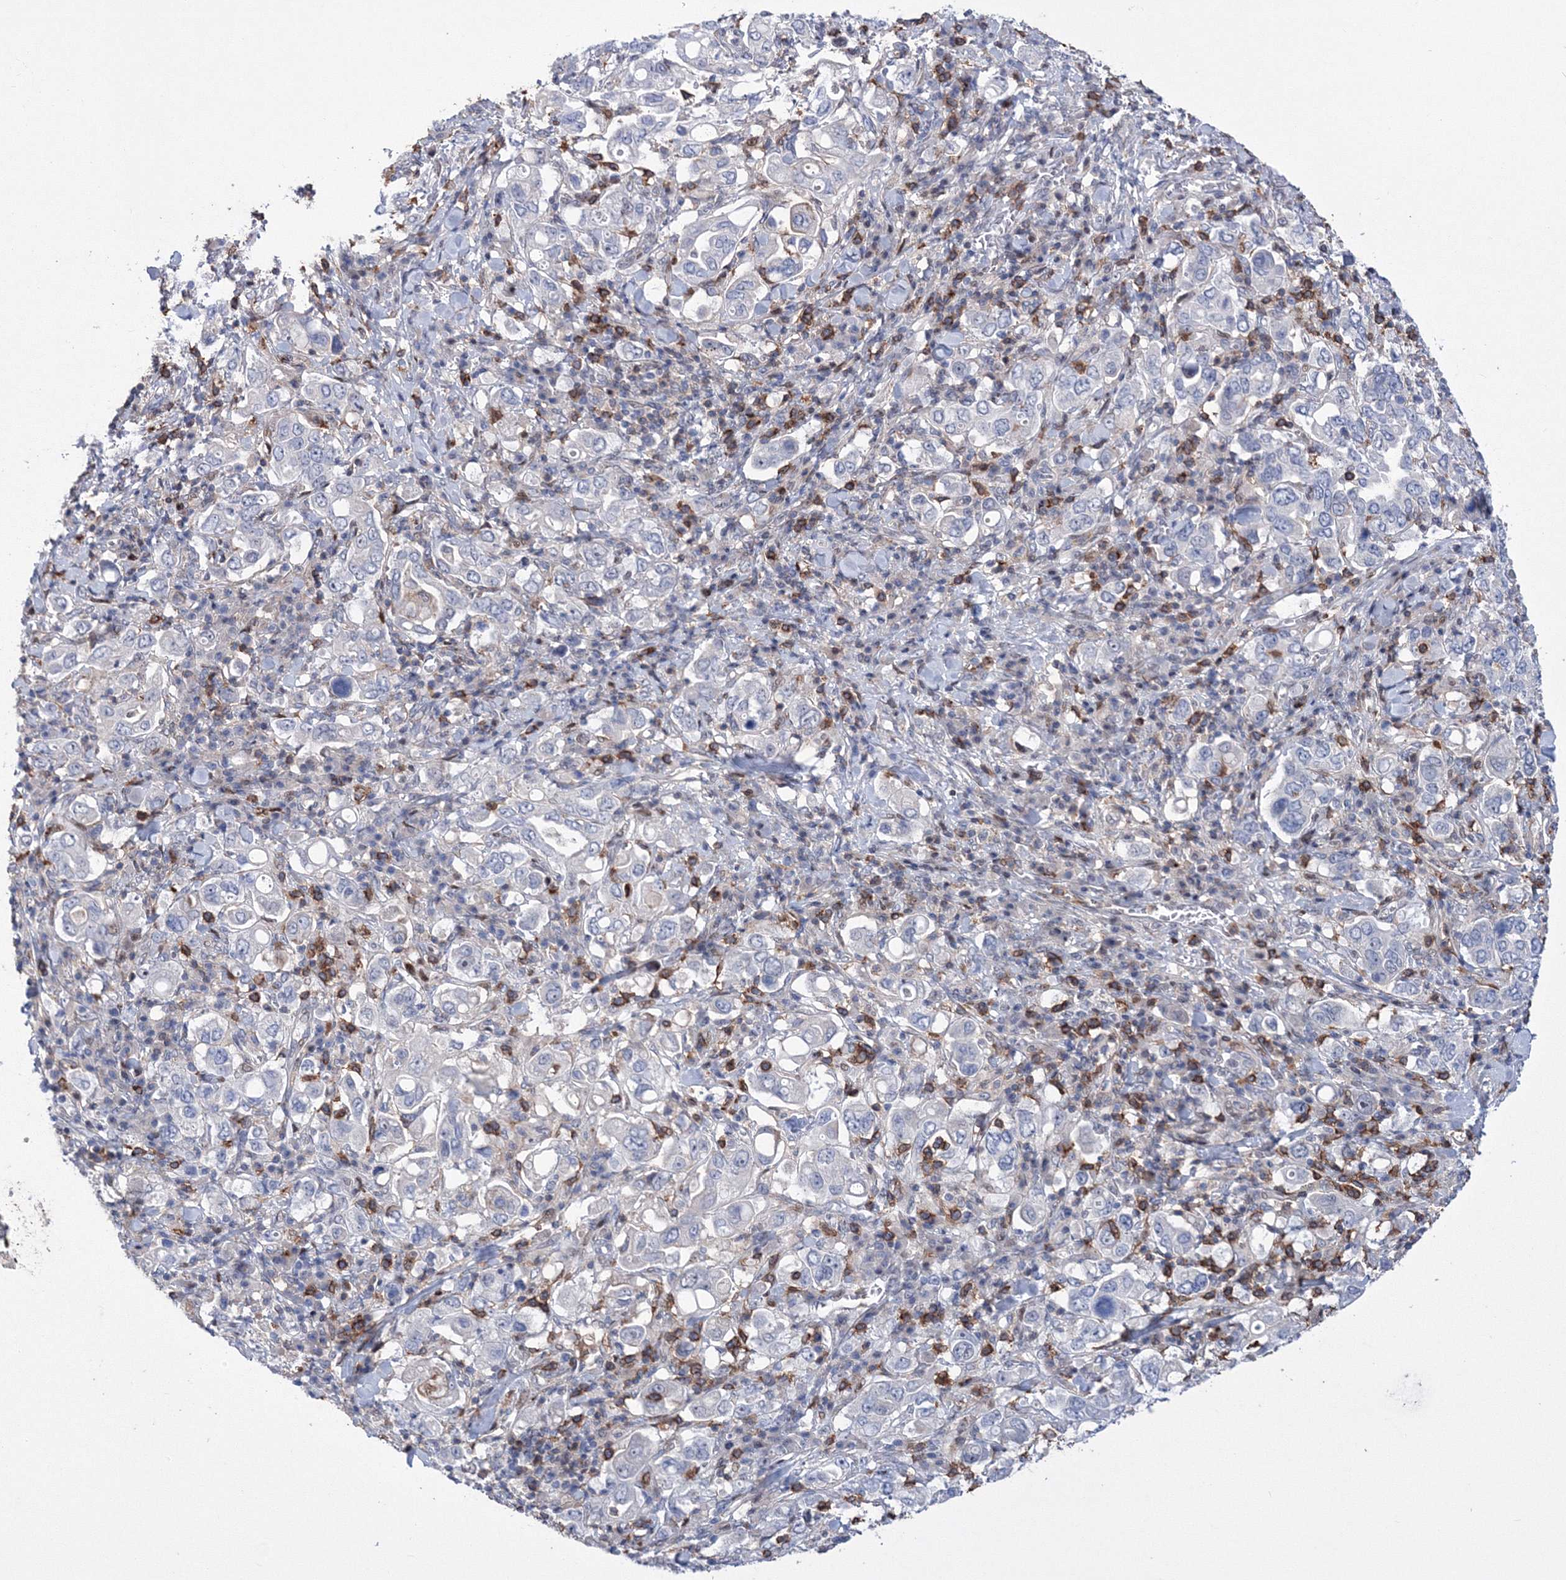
{"staining": {"intensity": "negative", "quantity": "none", "location": "none"}, "tissue": "stomach cancer", "cell_type": "Tumor cells", "image_type": "cancer", "snomed": [{"axis": "morphology", "description": "Adenocarcinoma, NOS"}, {"axis": "topography", "description": "Stomach, upper"}], "caption": "This is a image of immunohistochemistry (IHC) staining of stomach cancer, which shows no expression in tumor cells.", "gene": "RNPEPL1", "patient": {"sex": "male", "age": 62}}